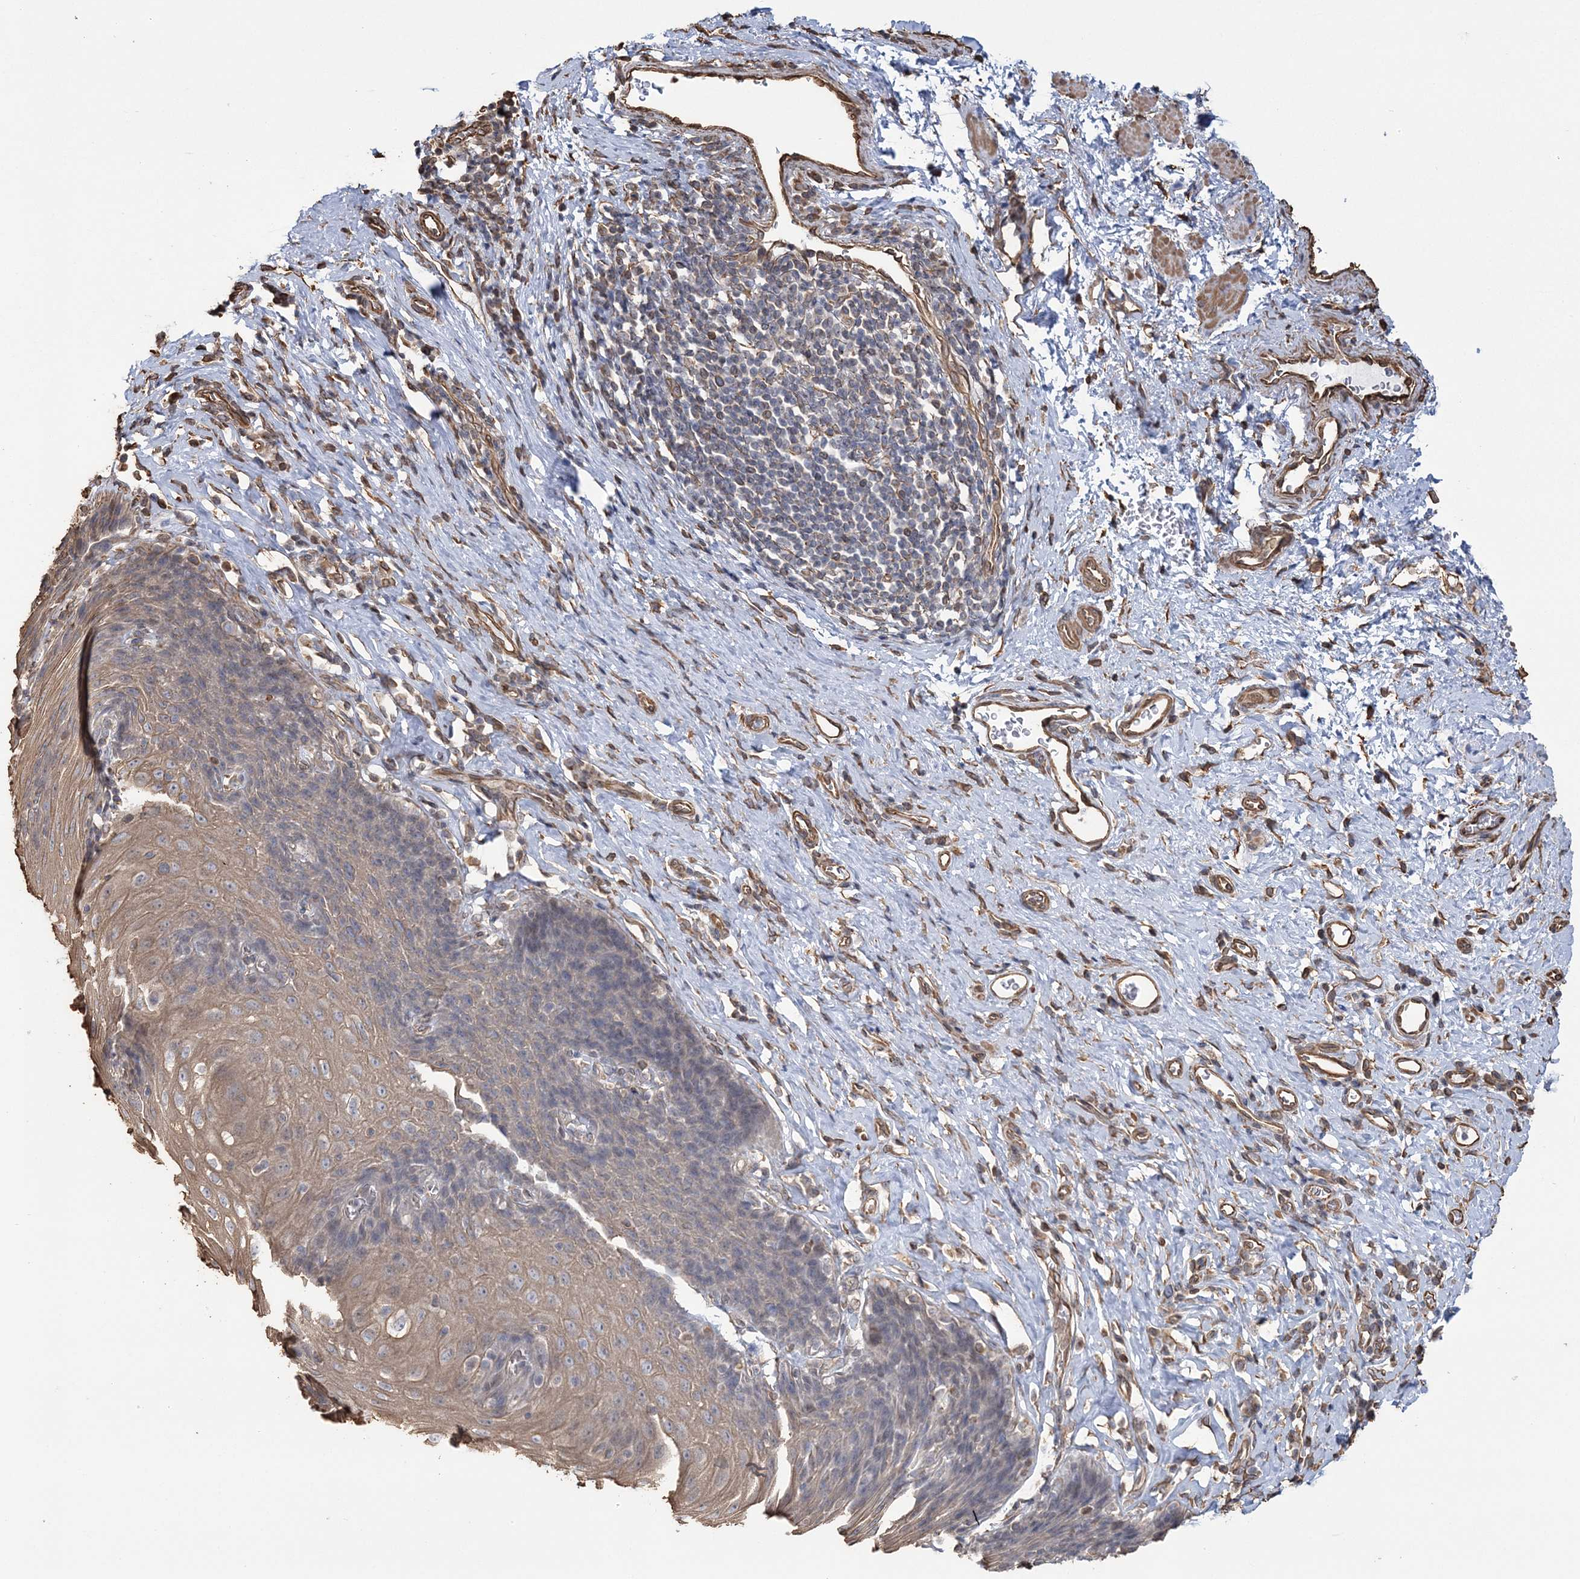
{"staining": {"intensity": "moderate", "quantity": ">75%", "location": "cytoplasmic/membranous"}, "tissue": "esophagus", "cell_type": "Squamous epithelial cells", "image_type": "normal", "snomed": [{"axis": "morphology", "description": "Normal tissue, NOS"}, {"axis": "topography", "description": "Esophagus"}], "caption": "Immunohistochemical staining of normal esophagus reveals moderate cytoplasmic/membranous protein staining in approximately >75% of squamous epithelial cells. (DAB IHC with brightfield microscopy, high magnification).", "gene": "ATP11B", "patient": {"sex": "female", "age": 61}}